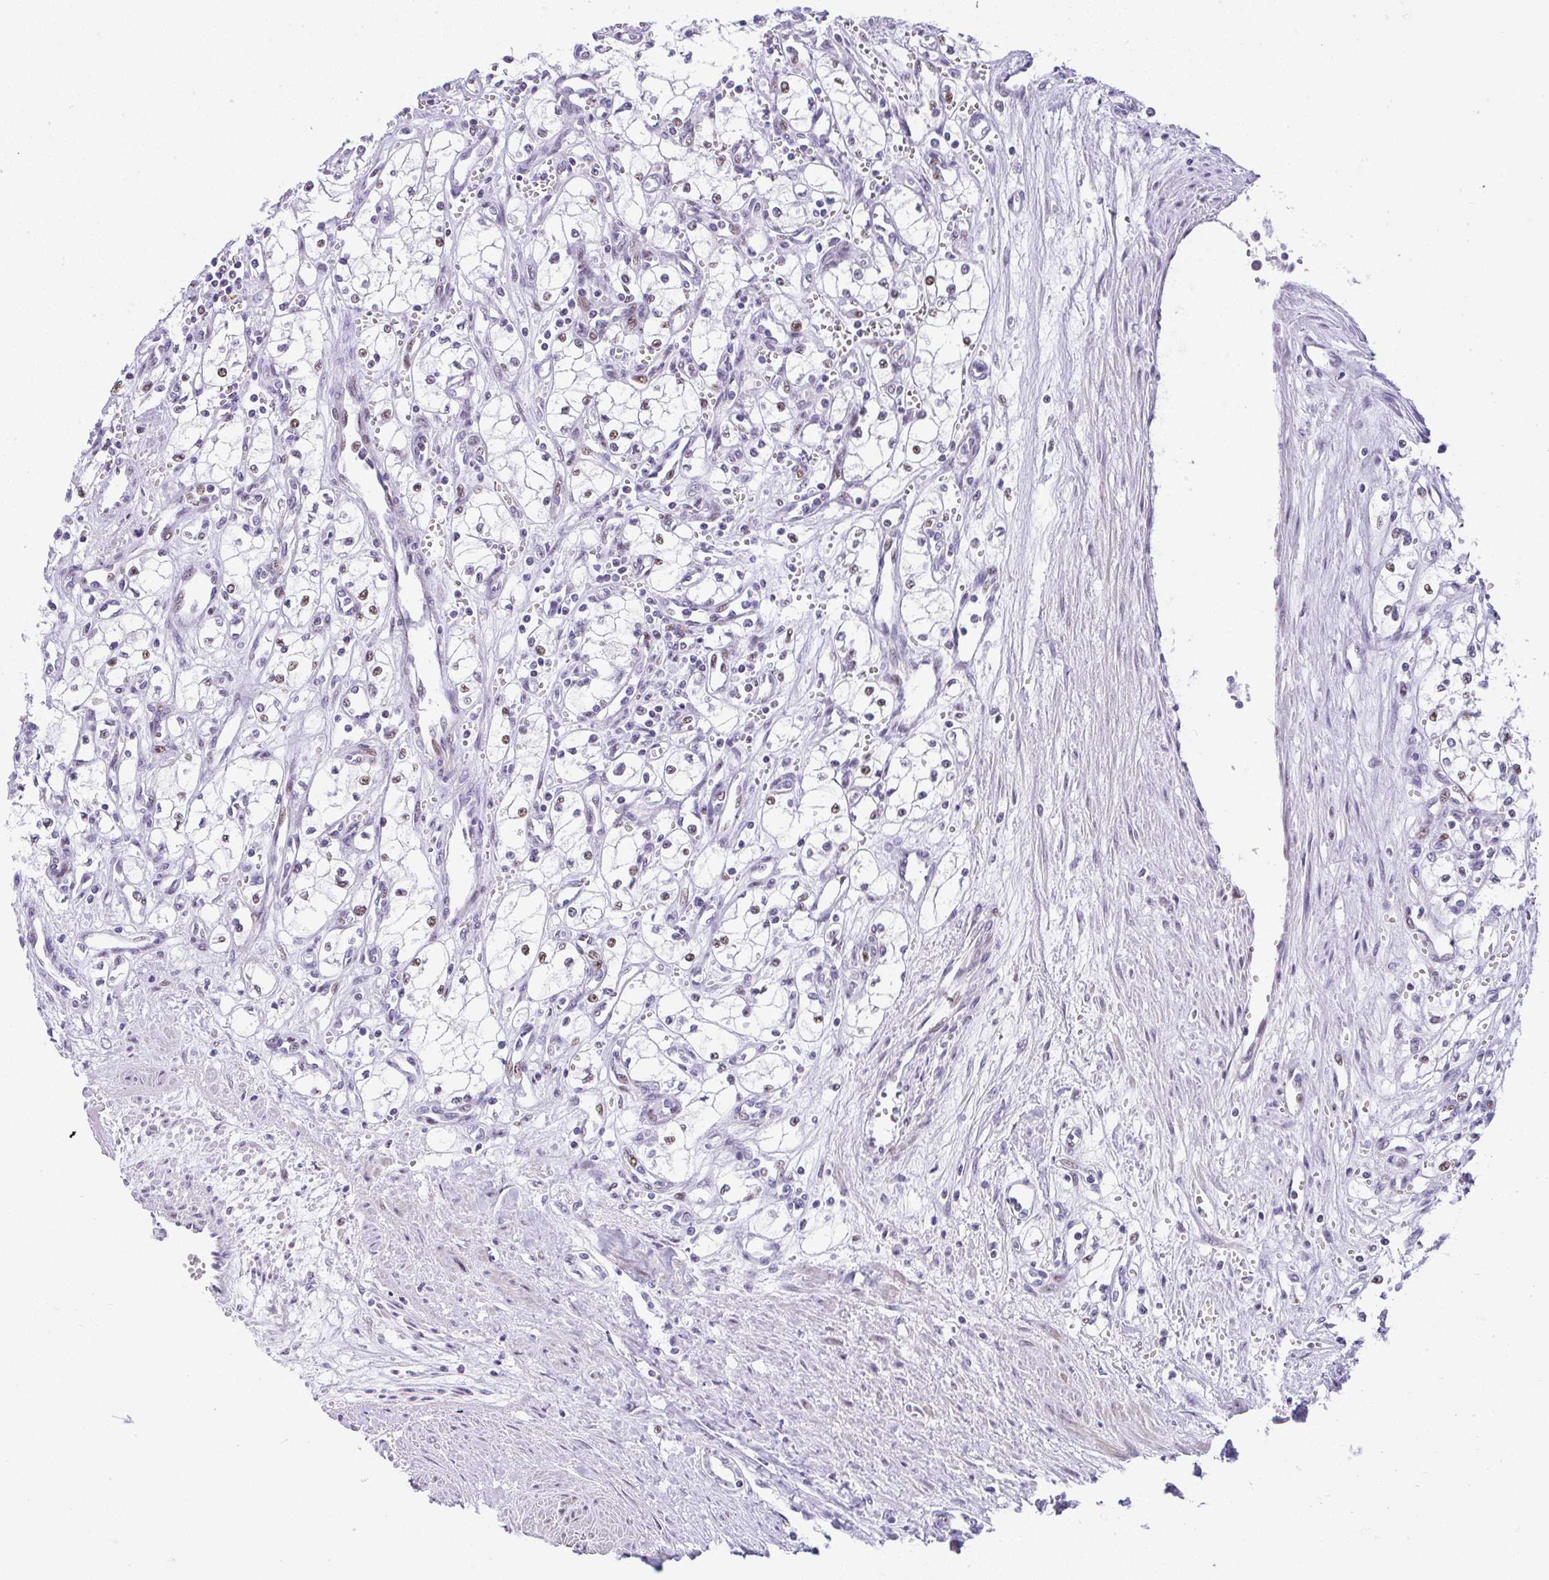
{"staining": {"intensity": "moderate", "quantity": "<25%", "location": "nuclear"}, "tissue": "renal cancer", "cell_type": "Tumor cells", "image_type": "cancer", "snomed": [{"axis": "morphology", "description": "Adenocarcinoma, NOS"}, {"axis": "topography", "description": "Kidney"}], "caption": "A histopathology image showing moderate nuclear positivity in about <25% of tumor cells in renal adenocarcinoma, as visualized by brown immunohistochemical staining.", "gene": "NR1D2", "patient": {"sex": "male", "age": 59}}